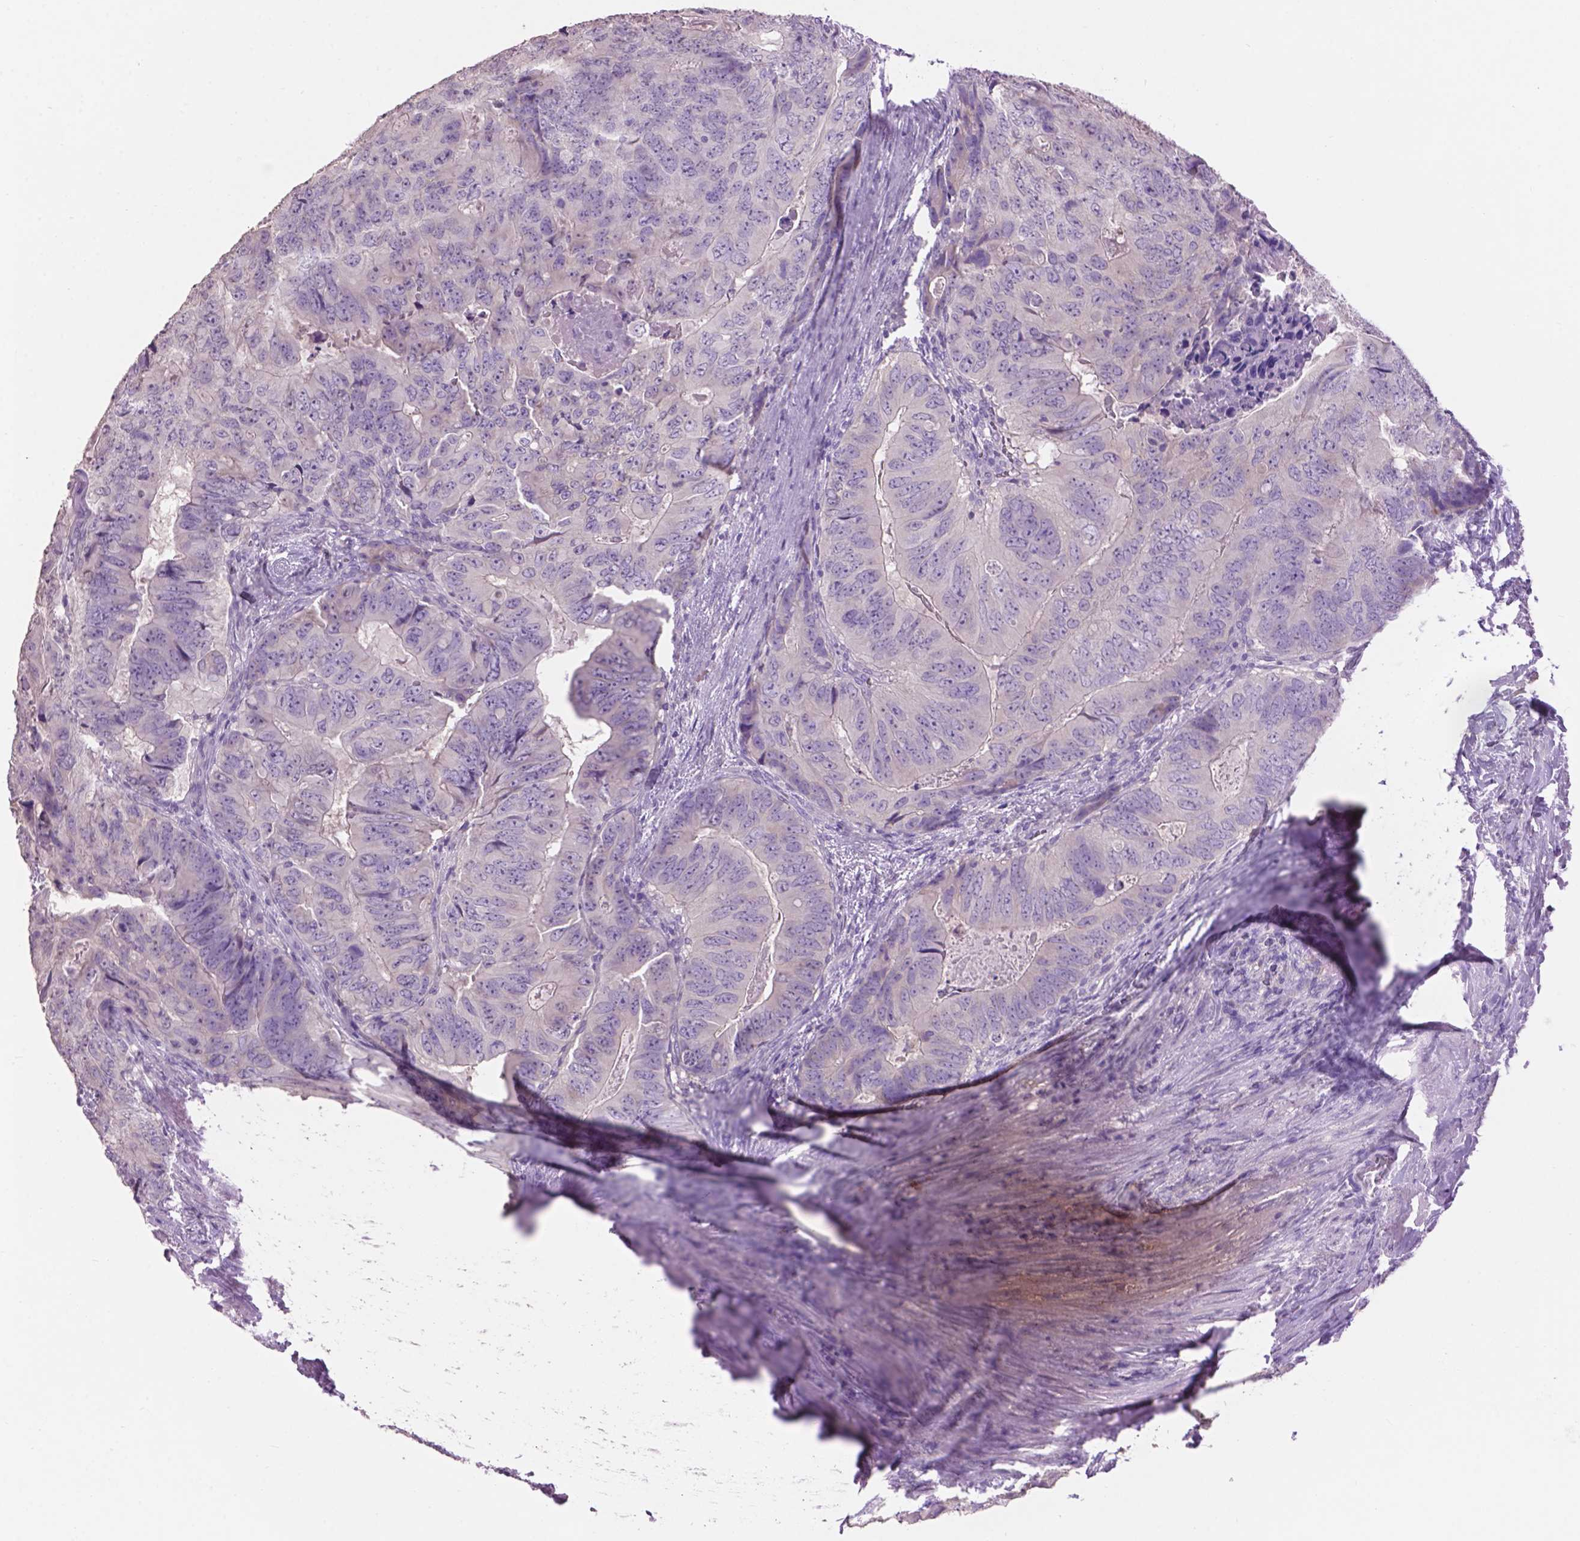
{"staining": {"intensity": "negative", "quantity": "none", "location": "none"}, "tissue": "colorectal cancer", "cell_type": "Tumor cells", "image_type": "cancer", "snomed": [{"axis": "morphology", "description": "Adenocarcinoma, NOS"}, {"axis": "topography", "description": "Colon"}], "caption": "Immunohistochemical staining of human colorectal adenocarcinoma displays no significant positivity in tumor cells.", "gene": "CRYBA4", "patient": {"sex": "male", "age": 79}}